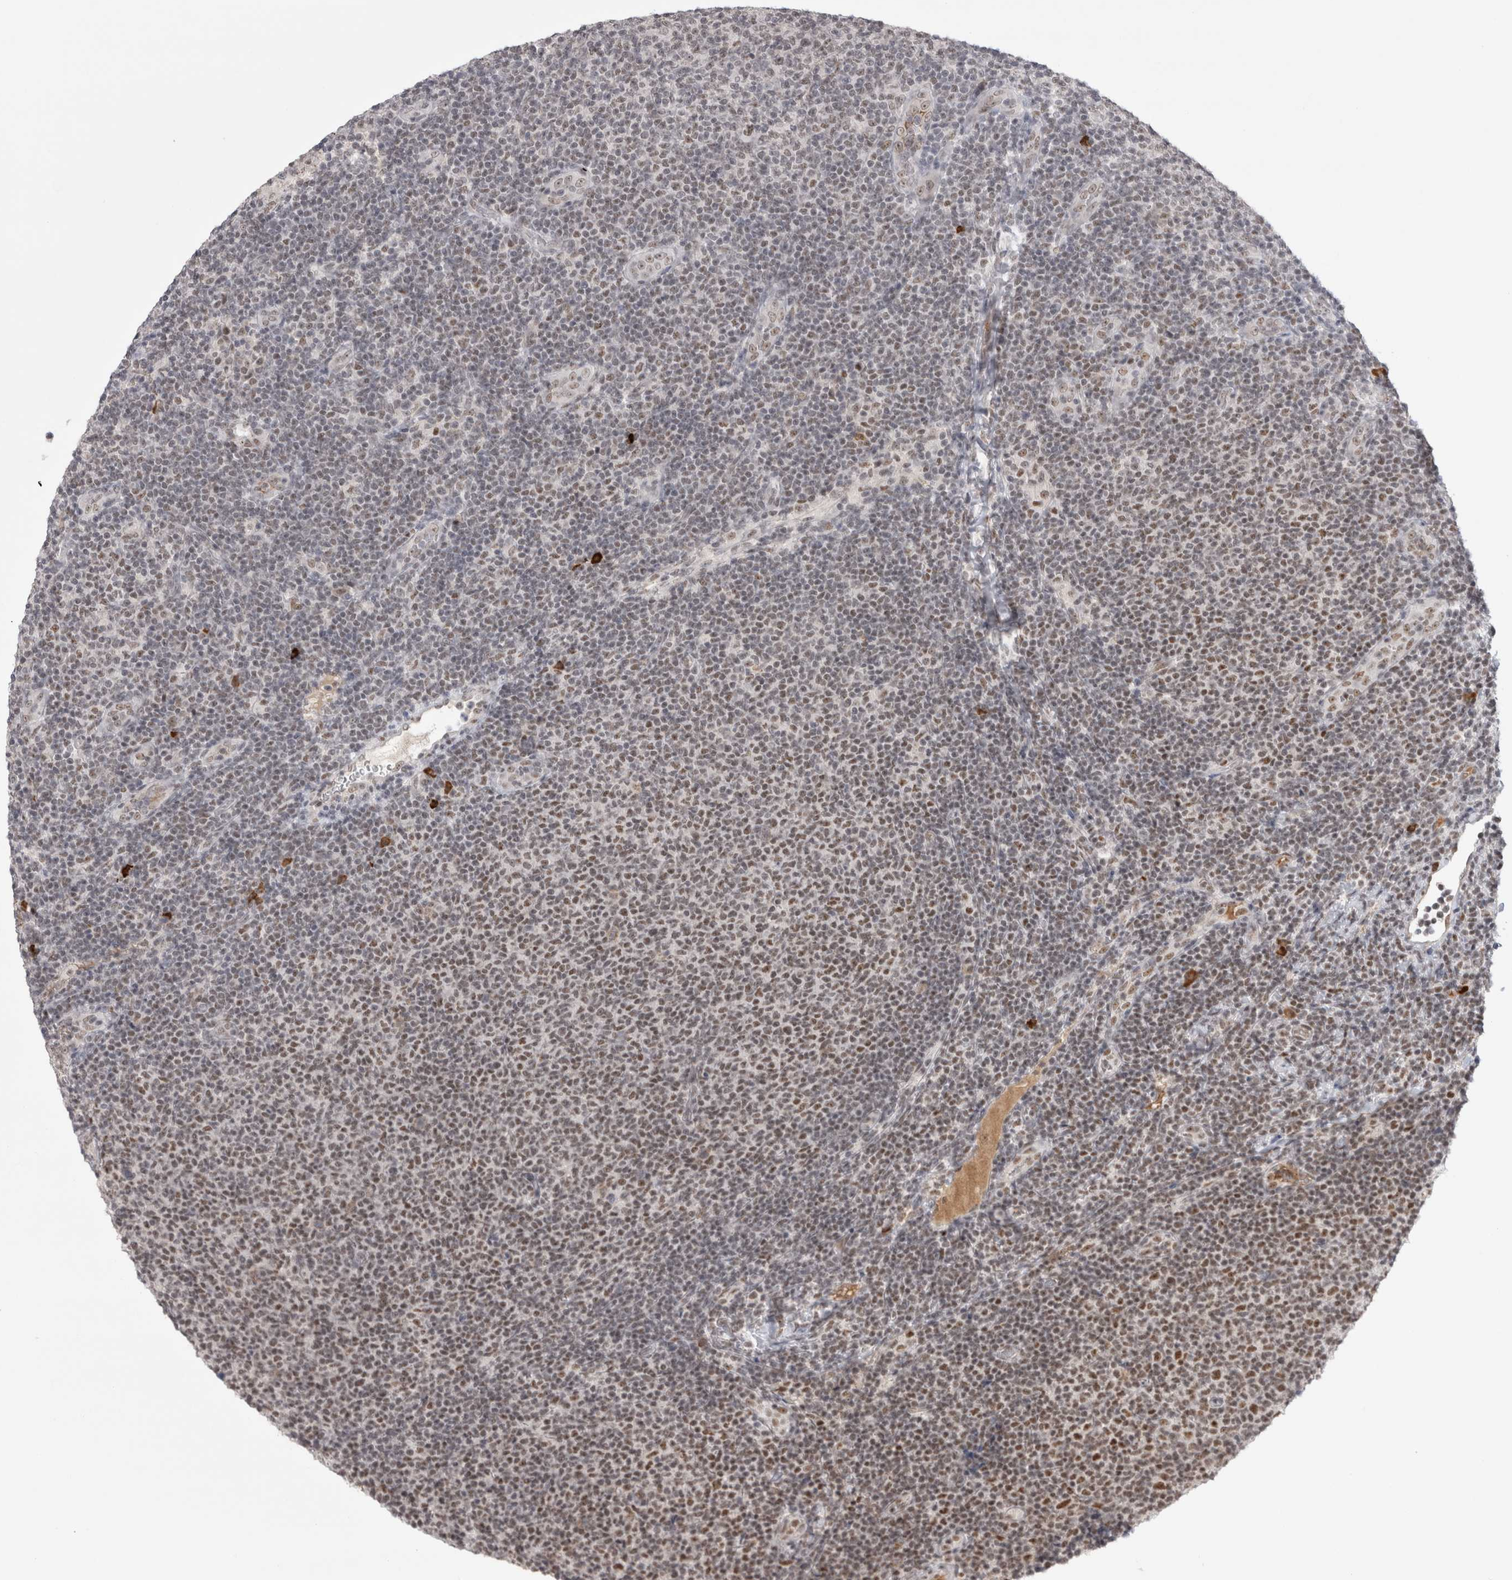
{"staining": {"intensity": "moderate", "quantity": "25%-75%", "location": "nuclear"}, "tissue": "lymphoma", "cell_type": "Tumor cells", "image_type": "cancer", "snomed": [{"axis": "morphology", "description": "Malignant lymphoma, non-Hodgkin's type, Low grade"}, {"axis": "topography", "description": "Lymph node"}], "caption": "IHC photomicrograph of neoplastic tissue: malignant lymphoma, non-Hodgkin's type (low-grade) stained using immunohistochemistry (IHC) exhibits medium levels of moderate protein expression localized specifically in the nuclear of tumor cells, appearing as a nuclear brown color.", "gene": "ZNF24", "patient": {"sex": "male", "age": 66}}